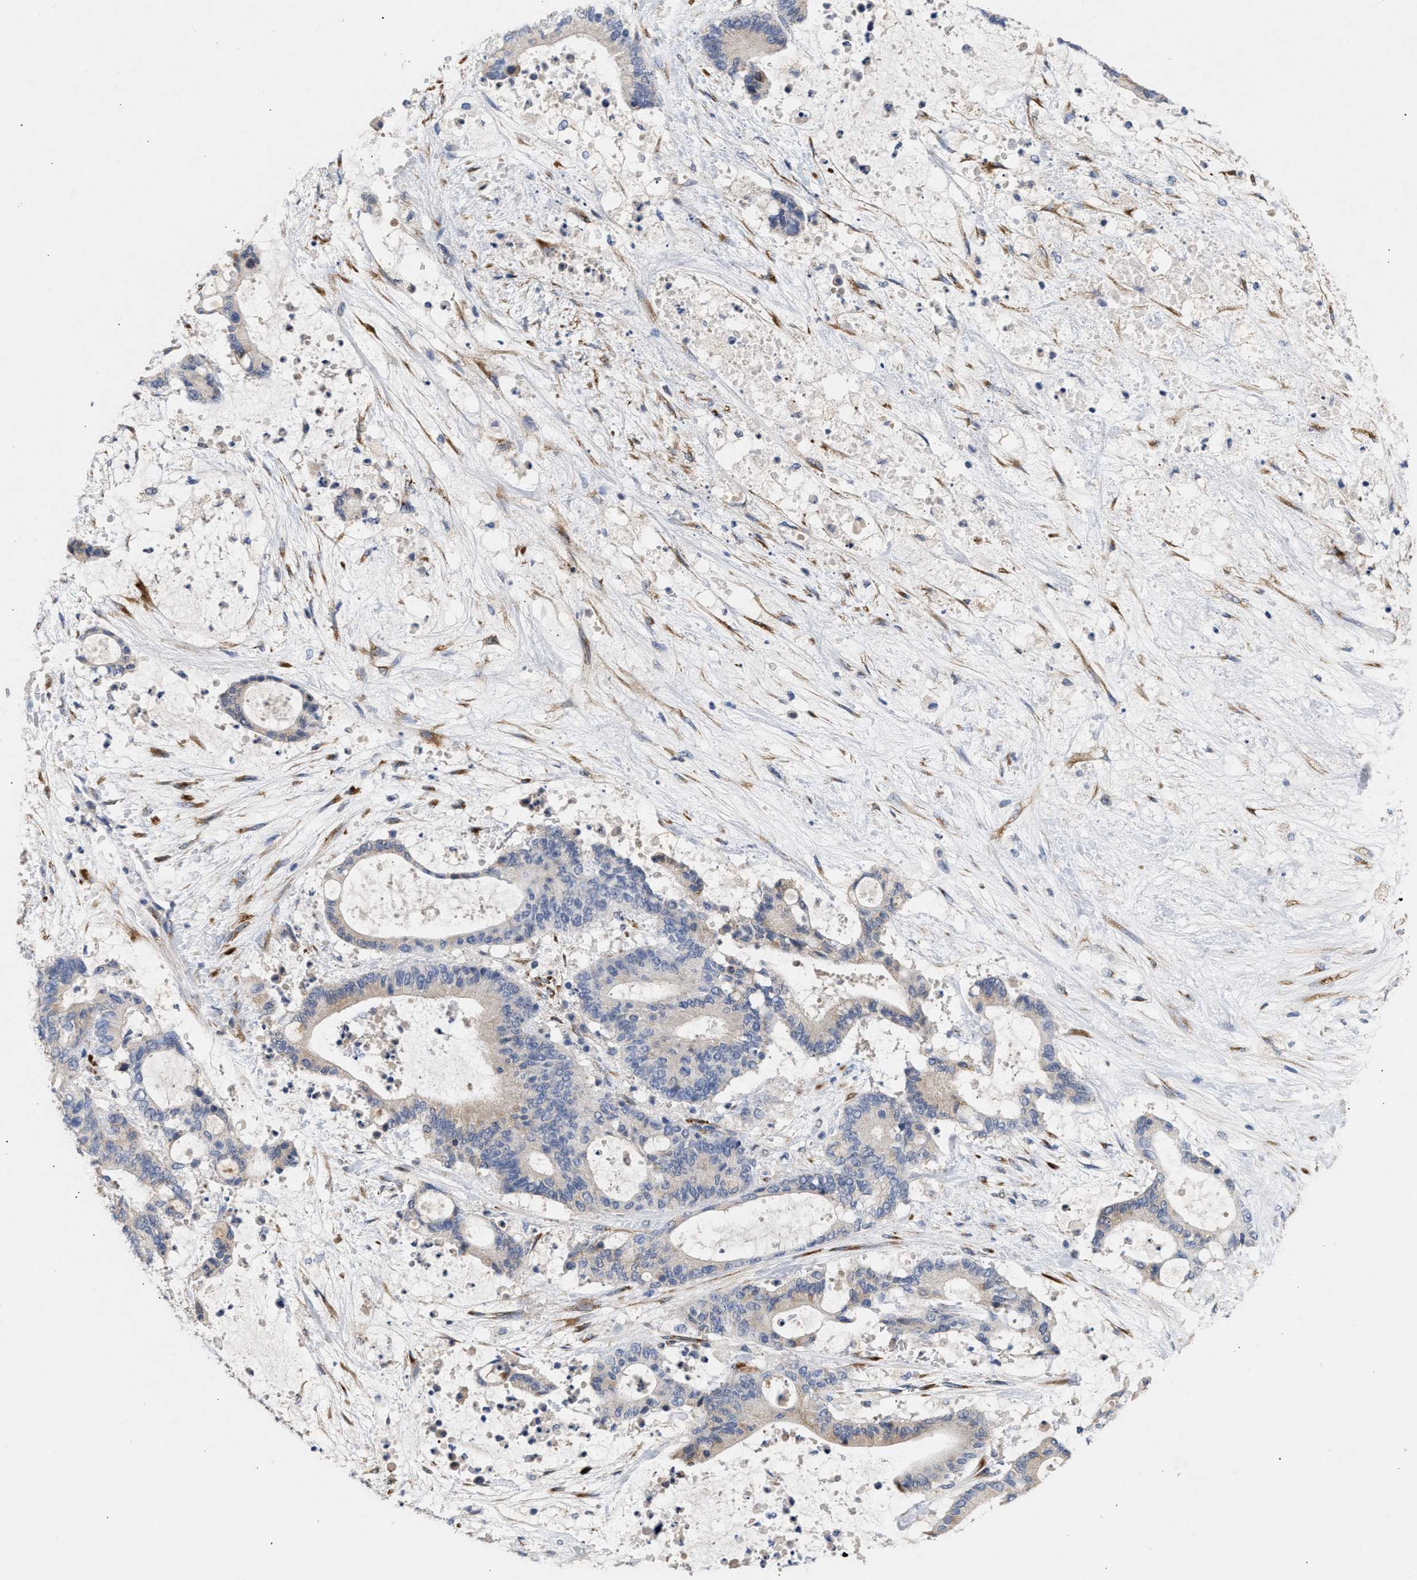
{"staining": {"intensity": "weak", "quantity": "<25%", "location": "cytoplasmic/membranous"}, "tissue": "liver cancer", "cell_type": "Tumor cells", "image_type": "cancer", "snomed": [{"axis": "morphology", "description": "Normal tissue, NOS"}, {"axis": "morphology", "description": "Cholangiocarcinoma"}, {"axis": "topography", "description": "Liver"}, {"axis": "topography", "description": "Peripheral nerve tissue"}], "caption": "Immunohistochemistry of human liver cholangiocarcinoma displays no positivity in tumor cells. (Stains: DAB IHC with hematoxylin counter stain, Microscopy: brightfield microscopy at high magnification).", "gene": "SELENOM", "patient": {"sex": "female", "age": 73}}